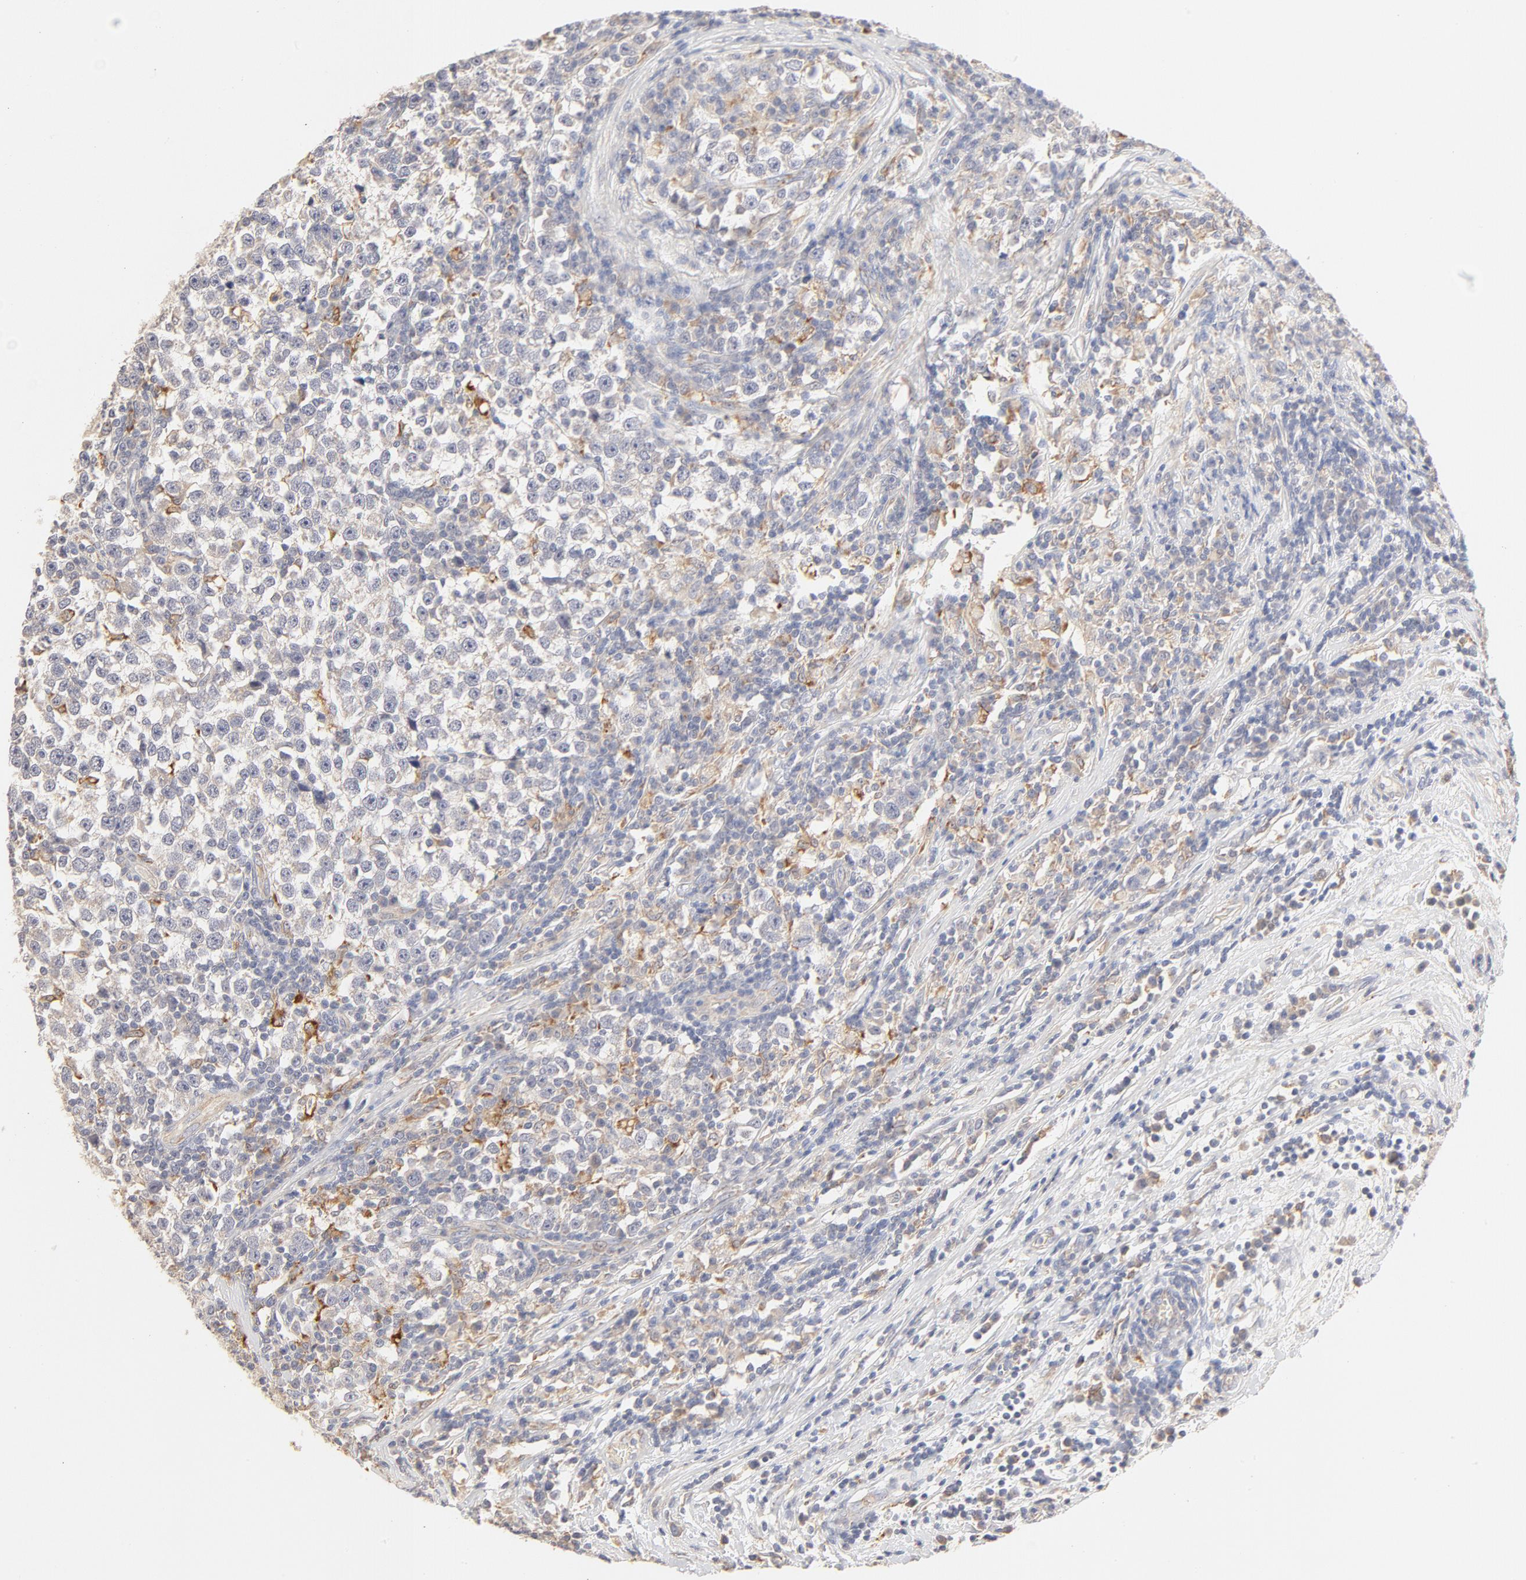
{"staining": {"intensity": "negative", "quantity": "none", "location": "none"}, "tissue": "testis cancer", "cell_type": "Tumor cells", "image_type": "cancer", "snomed": [{"axis": "morphology", "description": "Seminoma, NOS"}, {"axis": "topography", "description": "Testis"}], "caption": "Tumor cells are negative for protein expression in human seminoma (testis). (Brightfield microscopy of DAB immunohistochemistry (IHC) at high magnification).", "gene": "MTERF2", "patient": {"sex": "male", "age": 43}}